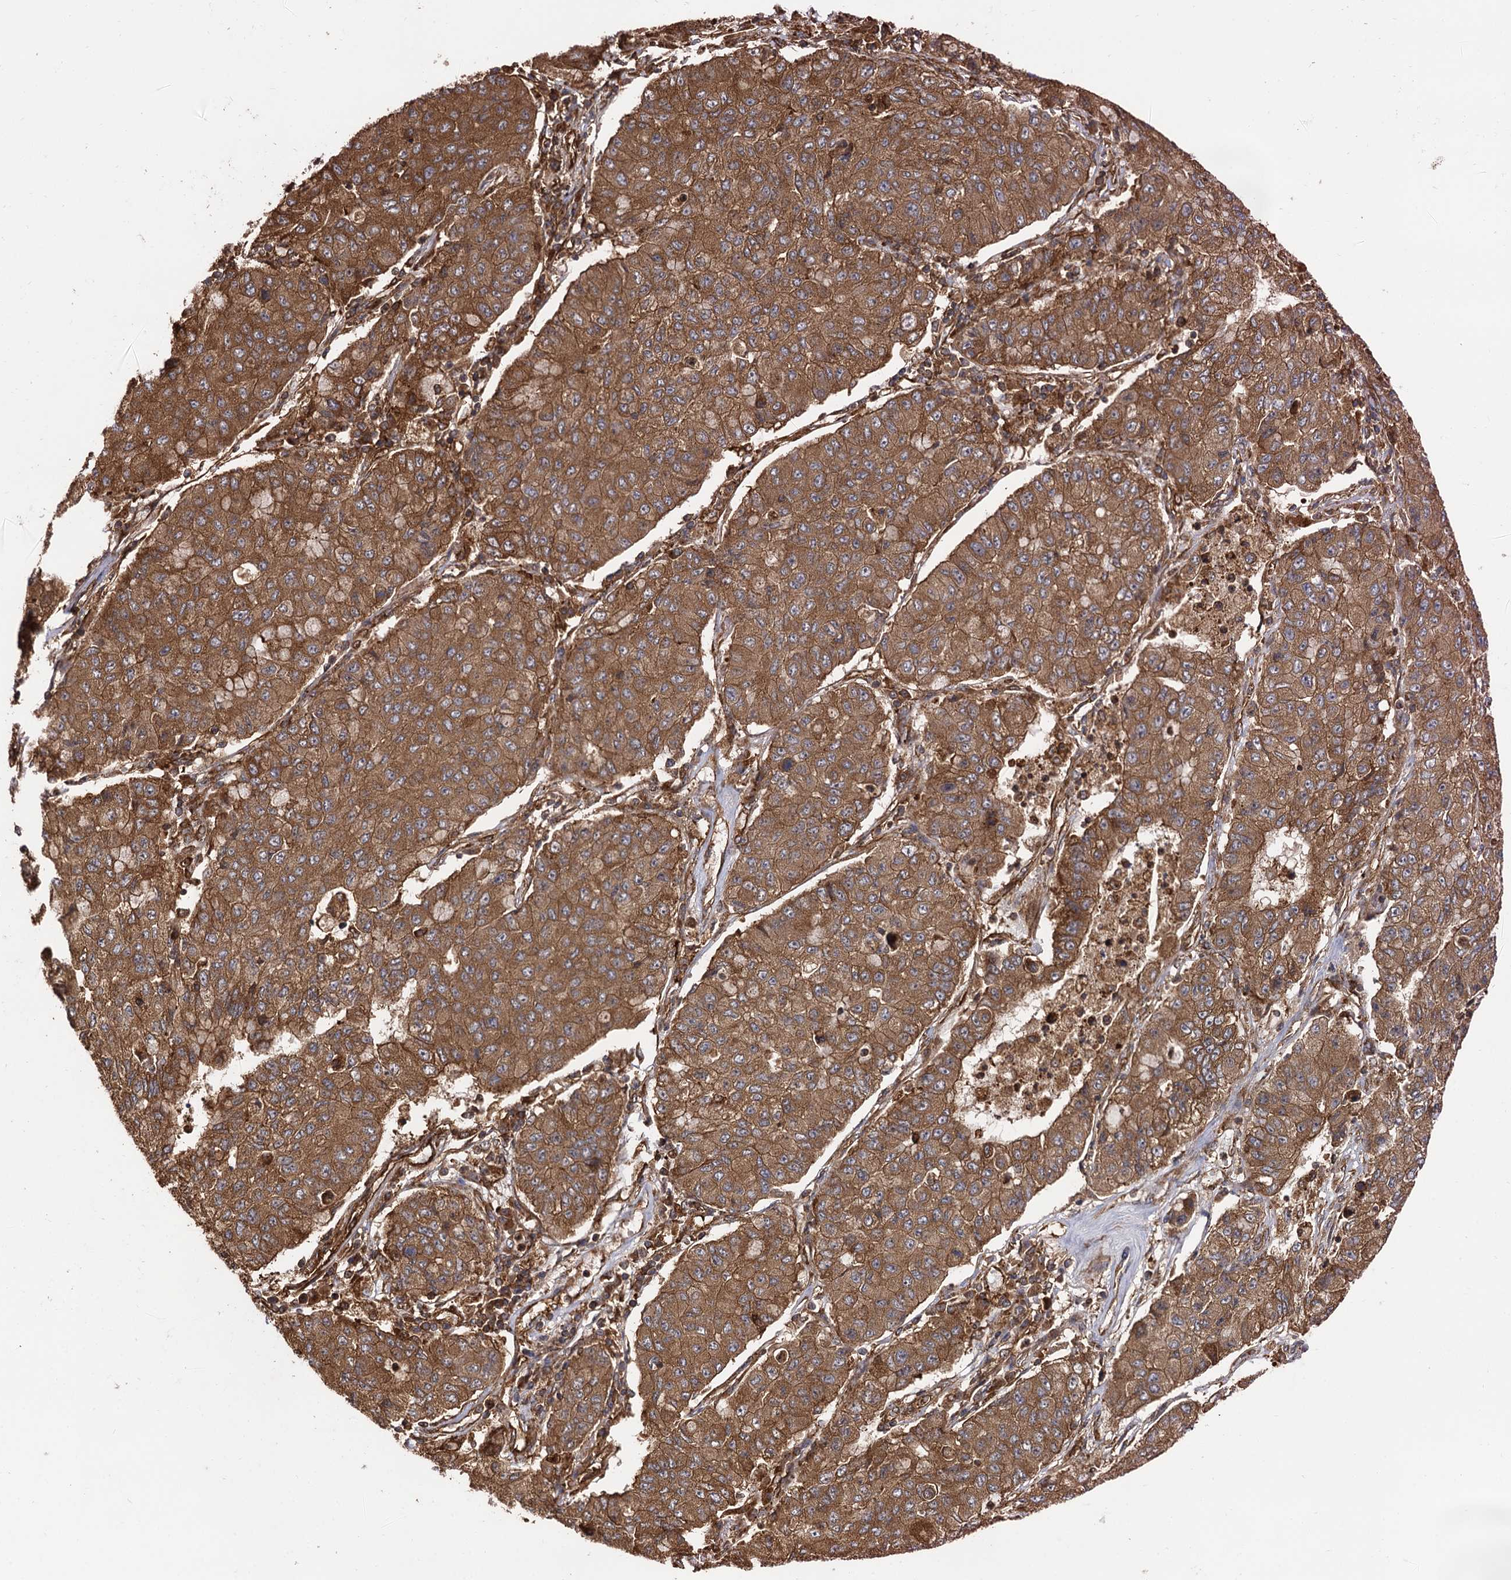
{"staining": {"intensity": "moderate", "quantity": ">75%", "location": "cytoplasmic/membranous"}, "tissue": "lung cancer", "cell_type": "Tumor cells", "image_type": "cancer", "snomed": [{"axis": "morphology", "description": "Squamous cell carcinoma, NOS"}, {"axis": "topography", "description": "Lung"}], "caption": "There is medium levels of moderate cytoplasmic/membranous expression in tumor cells of lung cancer (squamous cell carcinoma), as demonstrated by immunohistochemical staining (brown color).", "gene": "ATP8B4", "patient": {"sex": "male", "age": 74}}